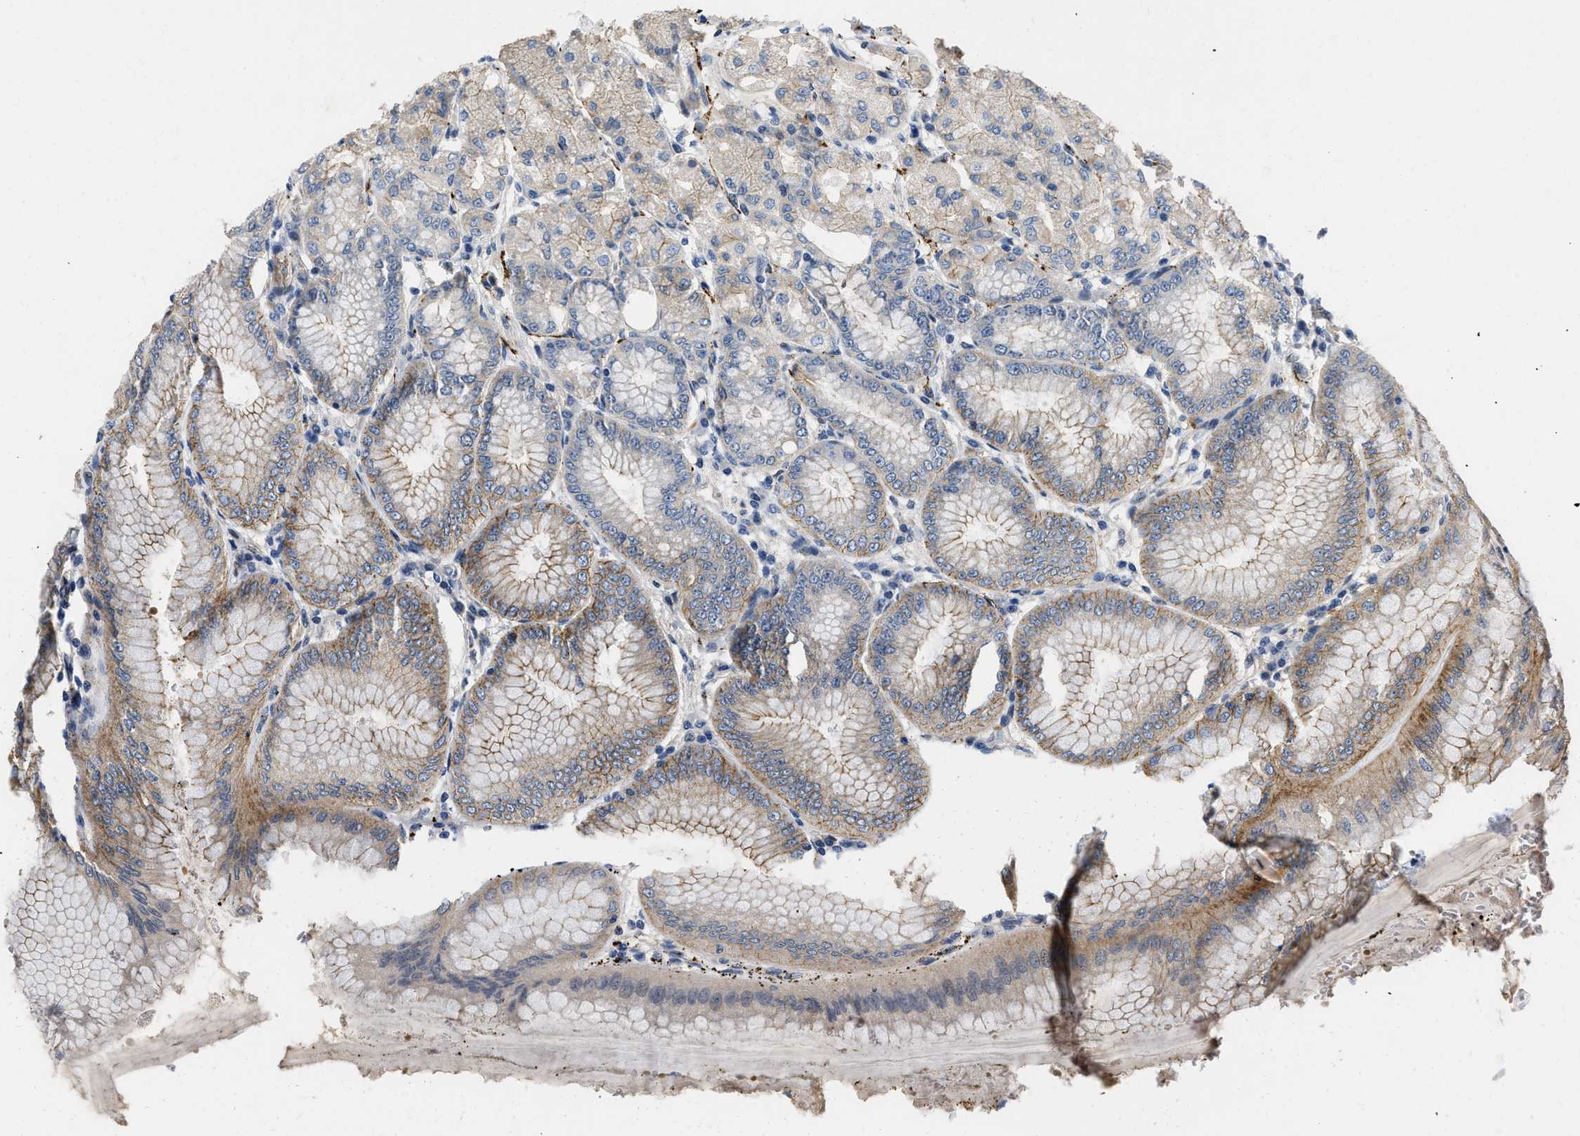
{"staining": {"intensity": "moderate", "quantity": "<25%", "location": "cytoplasmic/membranous"}, "tissue": "stomach", "cell_type": "Glandular cells", "image_type": "normal", "snomed": [{"axis": "morphology", "description": "Normal tissue, NOS"}, {"axis": "topography", "description": "Stomach, lower"}], "caption": "Immunohistochemistry photomicrograph of unremarkable stomach: human stomach stained using IHC exhibits low levels of moderate protein expression localized specifically in the cytoplasmic/membranous of glandular cells, appearing as a cytoplasmic/membranous brown color.", "gene": "VIP", "patient": {"sex": "male", "age": 71}}